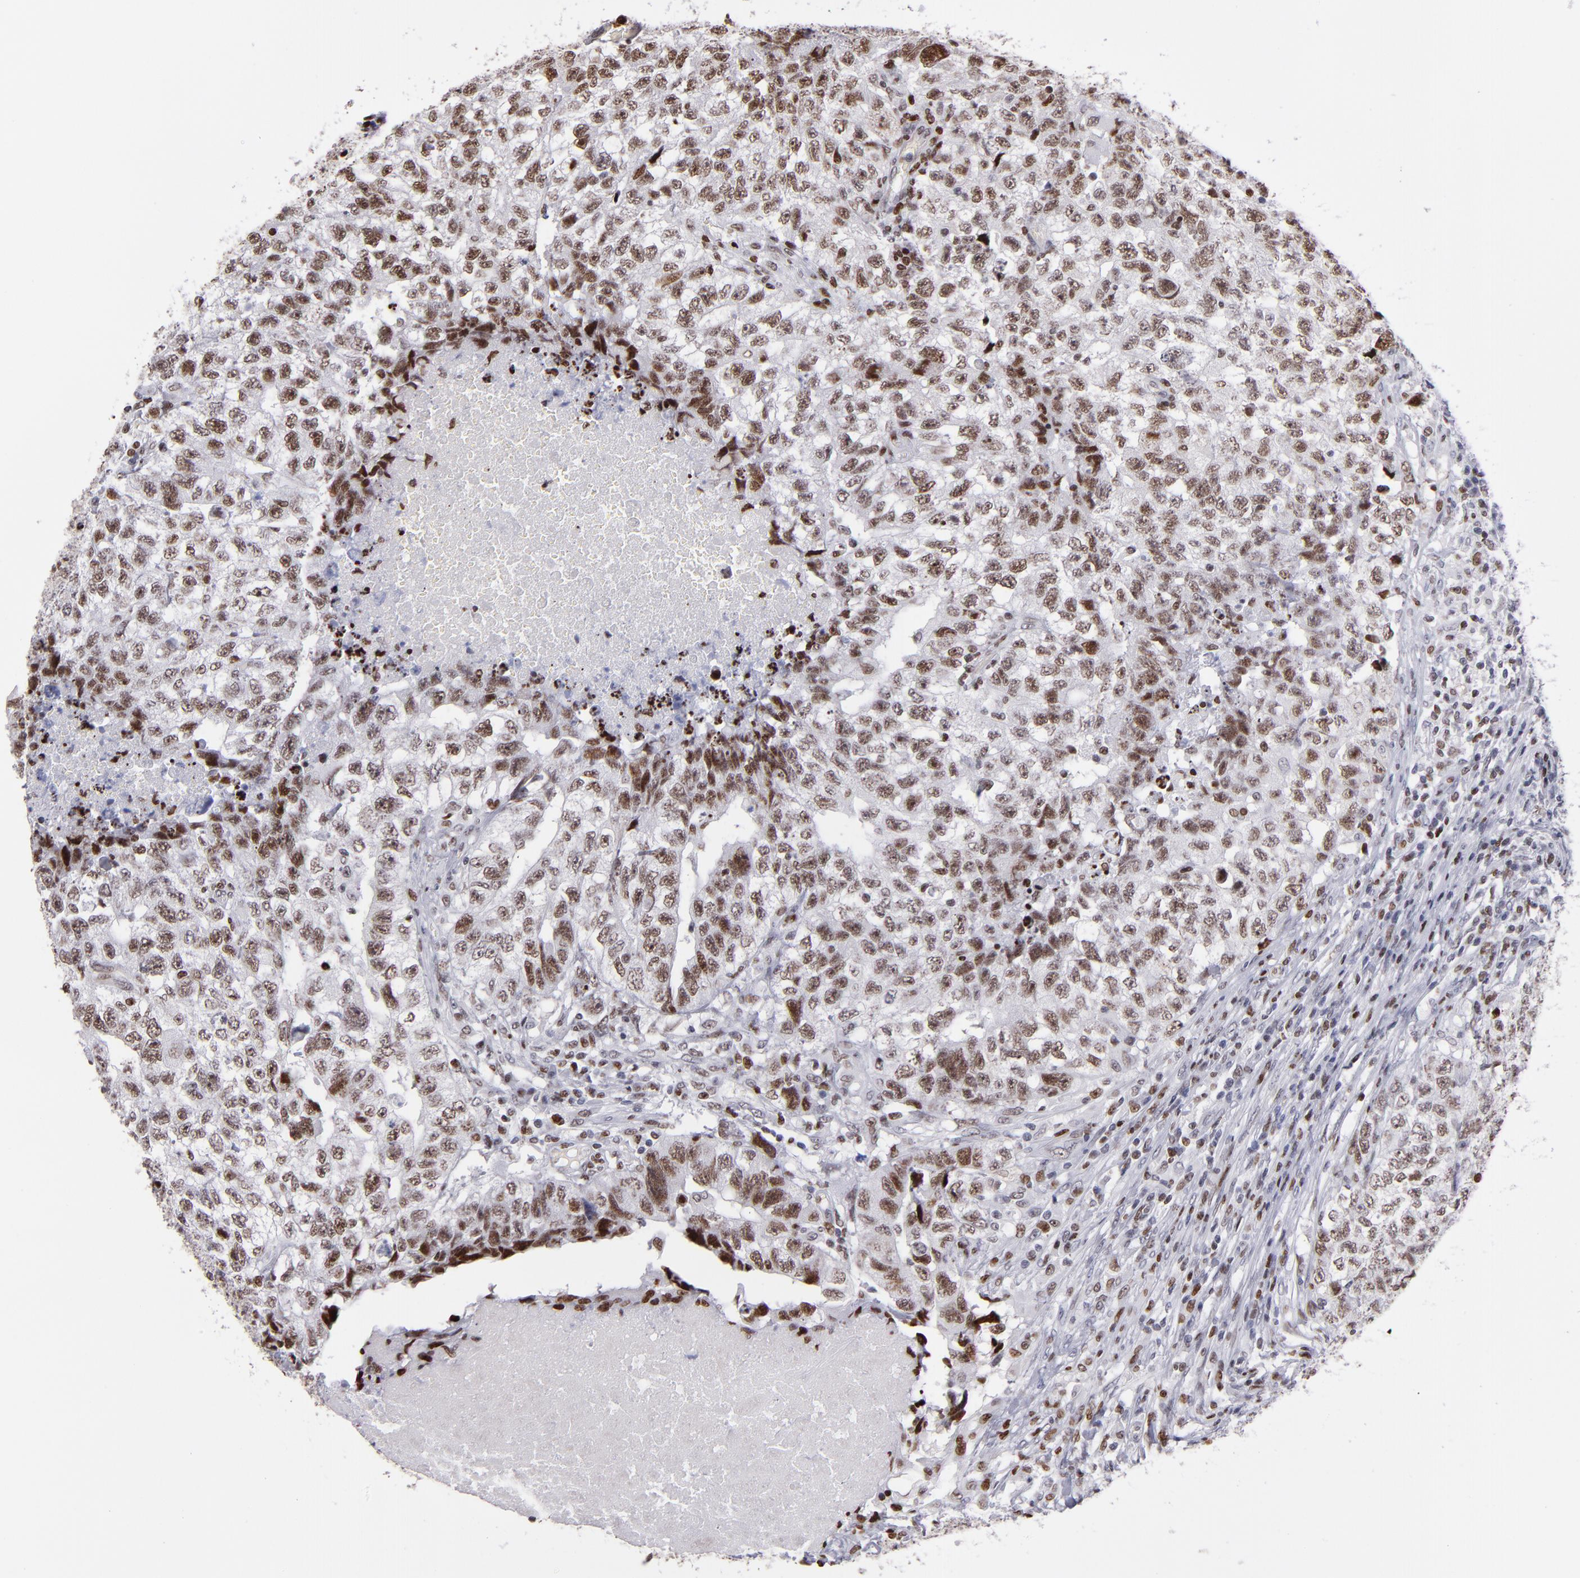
{"staining": {"intensity": "moderate", "quantity": ">75%", "location": "nuclear"}, "tissue": "testis cancer", "cell_type": "Tumor cells", "image_type": "cancer", "snomed": [{"axis": "morphology", "description": "Carcinoma, Embryonal, NOS"}, {"axis": "topography", "description": "Testis"}], "caption": "Testis cancer tissue shows moderate nuclear staining in approximately >75% of tumor cells, visualized by immunohistochemistry. (DAB (3,3'-diaminobenzidine) IHC, brown staining for protein, blue staining for nuclei).", "gene": "POLA1", "patient": {"sex": "male", "age": 21}}